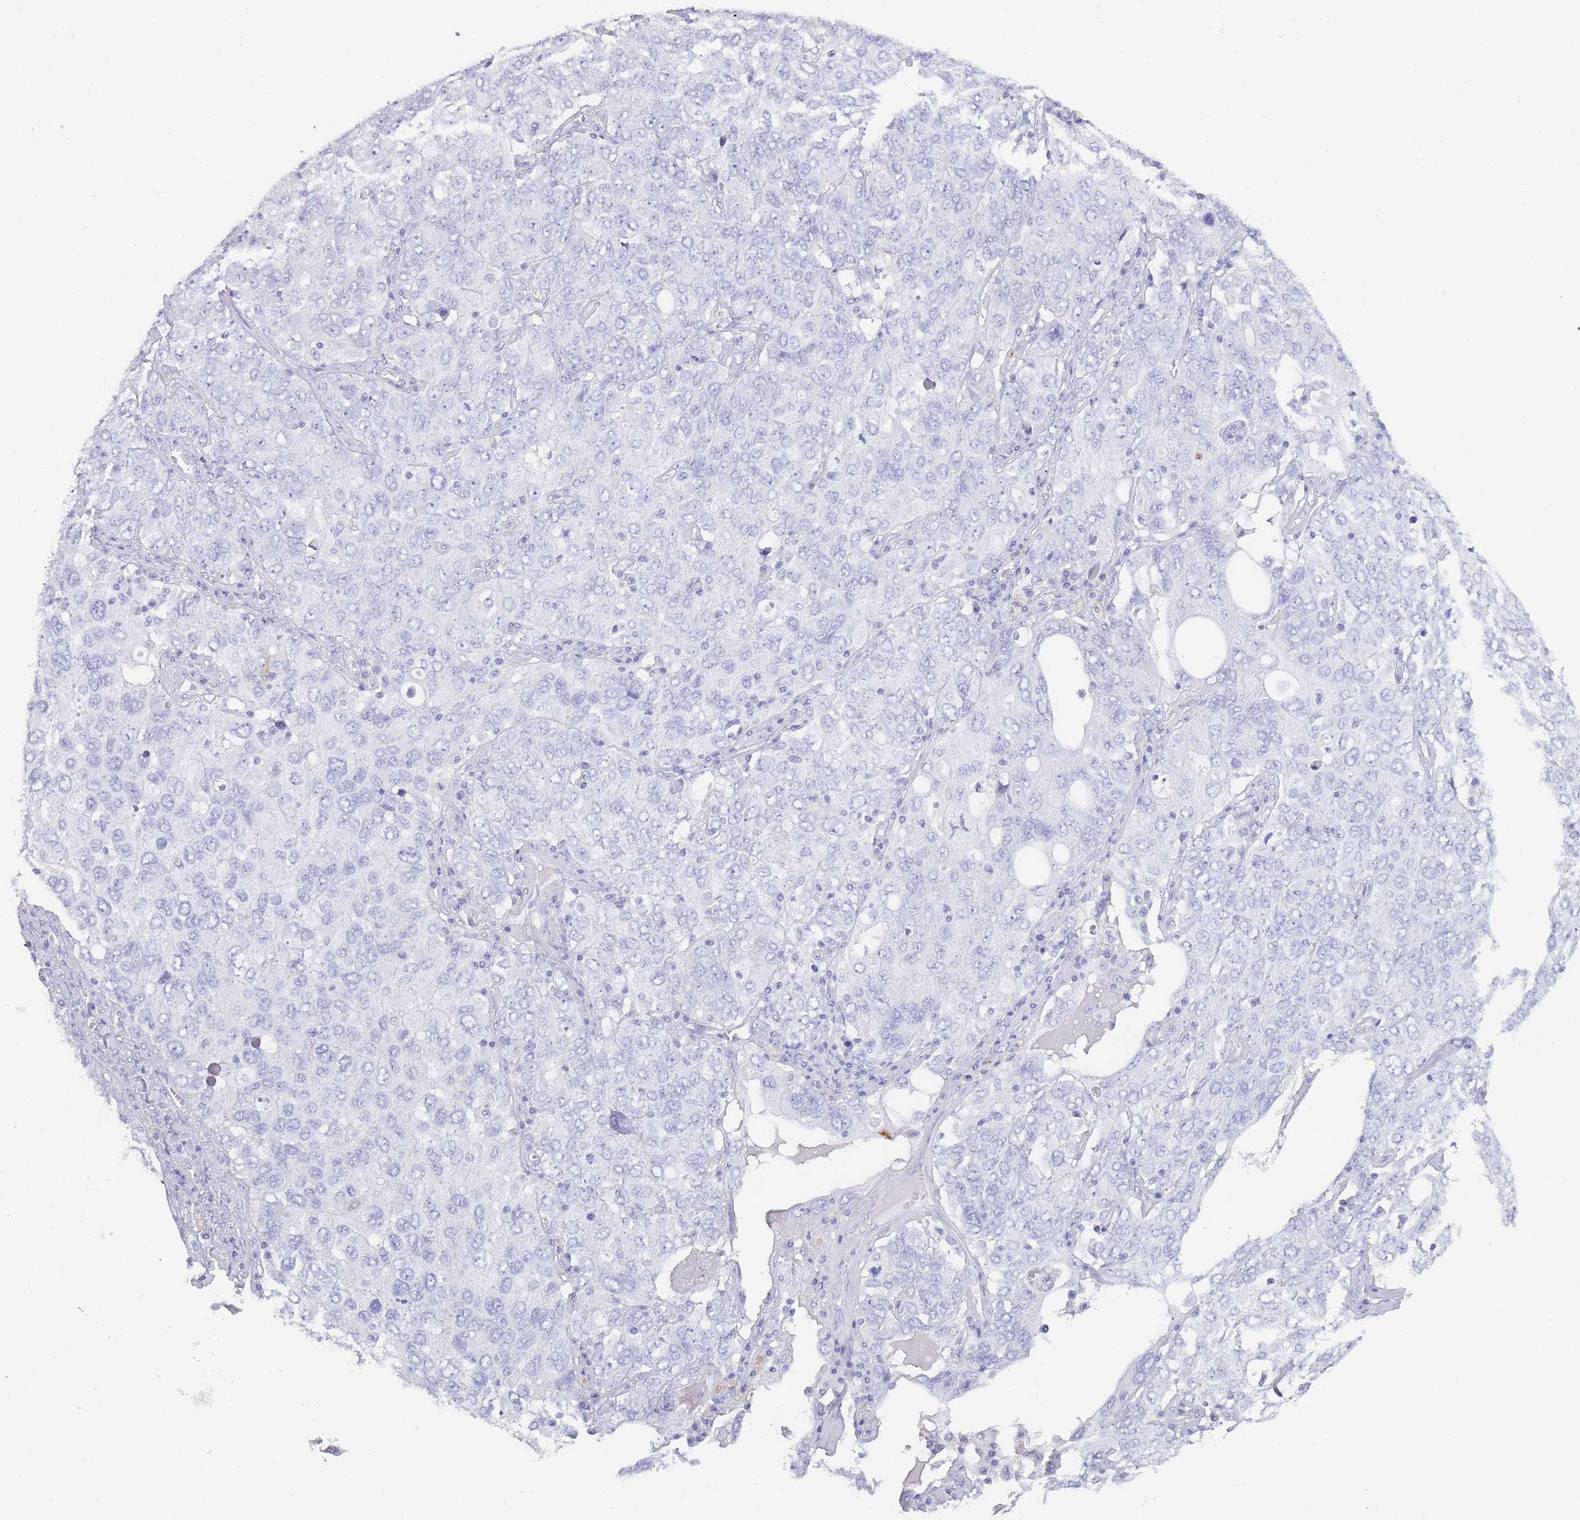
{"staining": {"intensity": "negative", "quantity": "none", "location": "none"}, "tissue": "ovarian cancer", "cell_type": "Tumor cells", "image_type": "cancer", "snomed": [{"axis": "morphology", "description": "Carcinoma, endometroid"}, {"axis": "topography", "description": "Ovary"}], "caption": "Immunohistochemistry (IHC) histopathology image of neoplastic tissue: human ovarian endometroid carcinoma stained with DAB (3,3'-diaminobenzidine) demonstrates no significant protein positivity in tumor cells. (DAB (3,3'-diaminobenzidine) immunohistochemistry (IHC) with hematoxylin counter stain).", "gene": "ZNF627", "patient": {"sex": "female", "age": 62}}